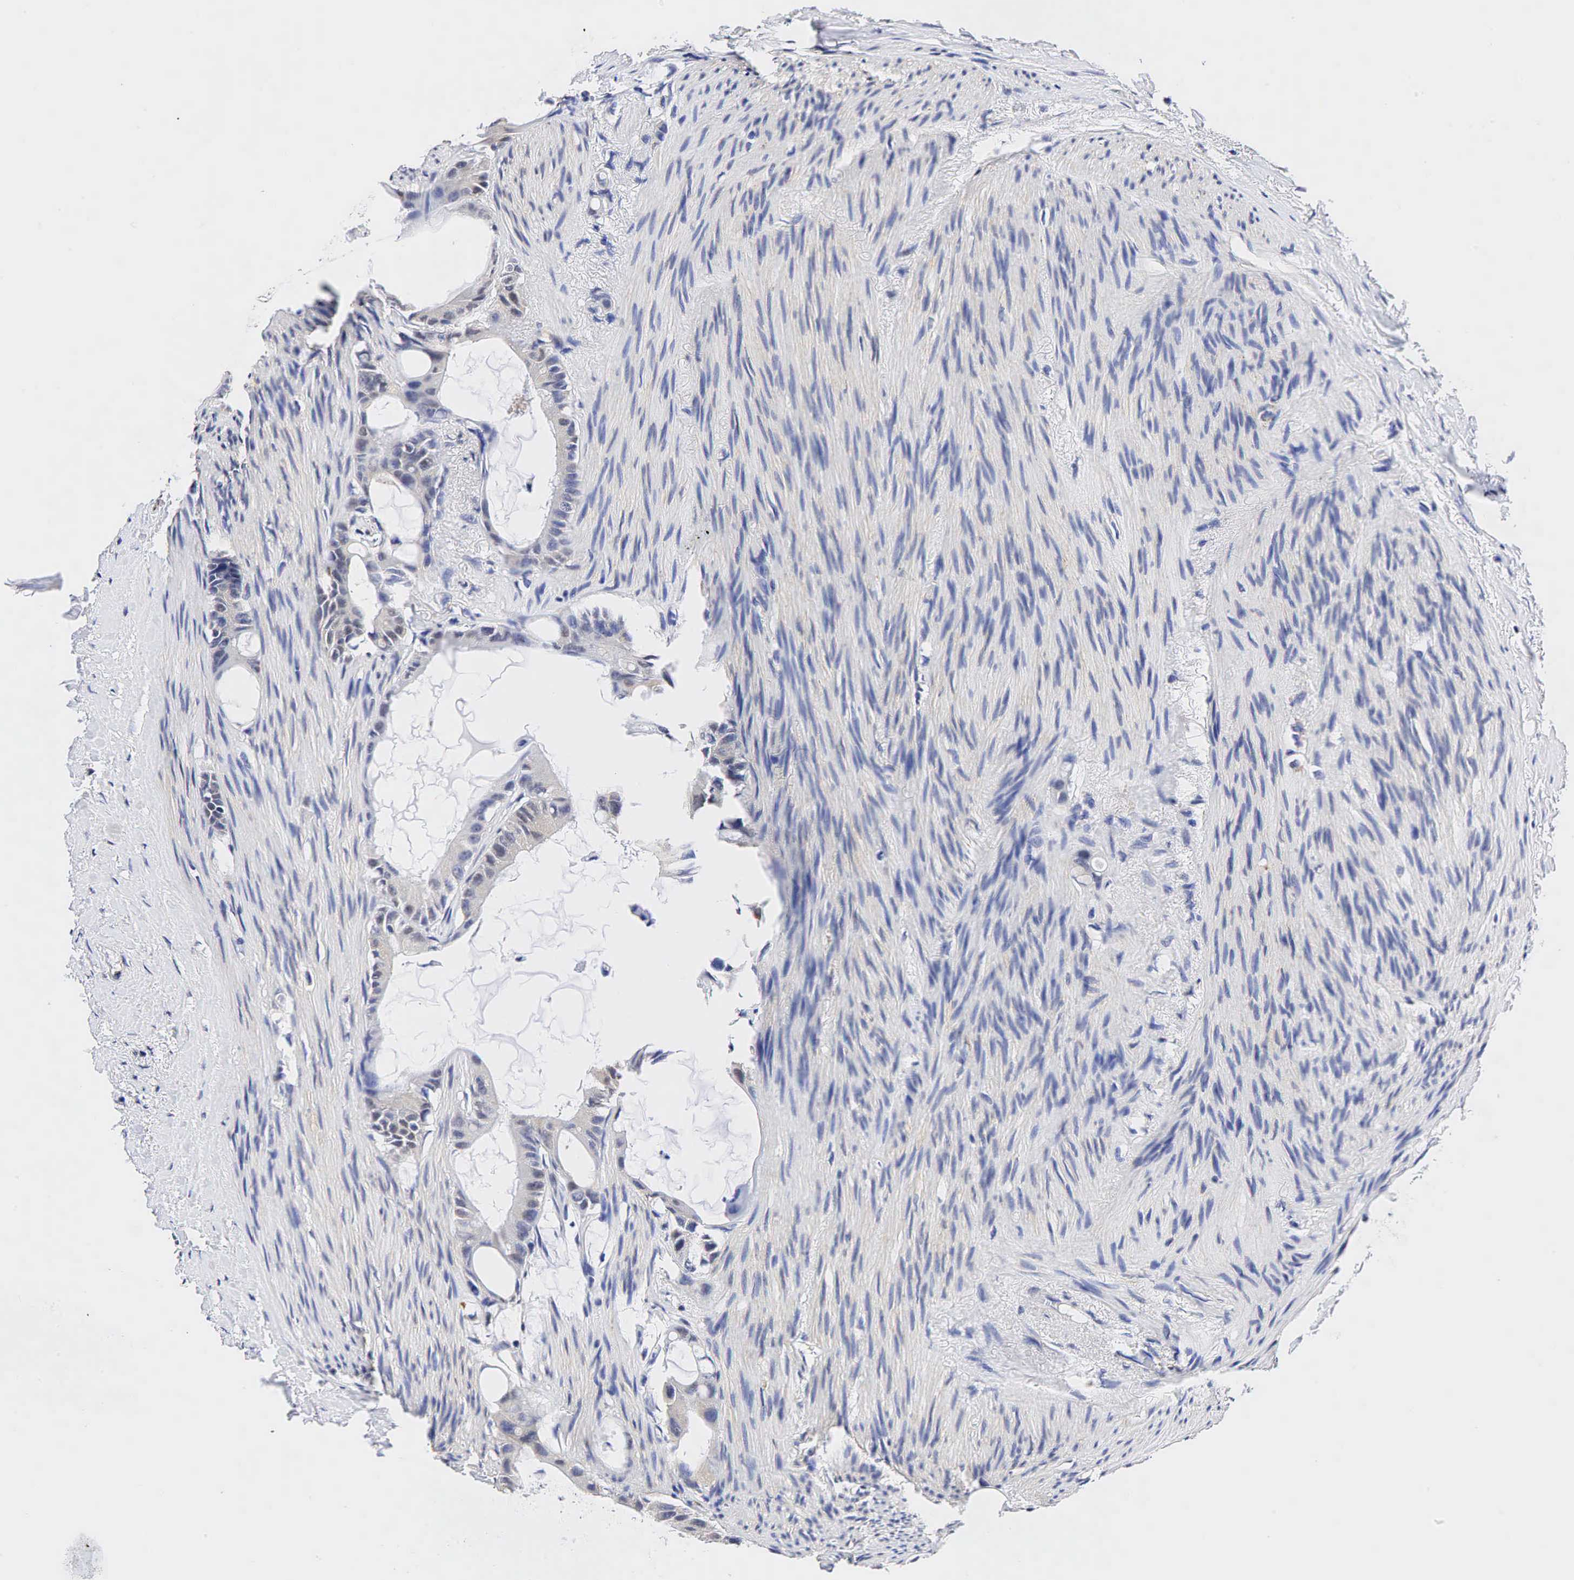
{"staining": {"intensity": "negative", "quantity": "none", "location": "none"}, "tissue": "colorectal cancer", "cell_type": "Tumor cells", "image_type": "cancer", "snomed": [{"axis": "morphology", "description": "Adenocarcinoma, NOS"}, {"axis": "topography", "description": "Colon"}], "caption": "Tumor cells are negative for protein expression in human colorectal cancer. (DAB (3,3'-diaminobenzidine) IHC with hematoxylin counter stain).", "gene": "CCND1", "patient": {"sex": "male", "age": 70}}